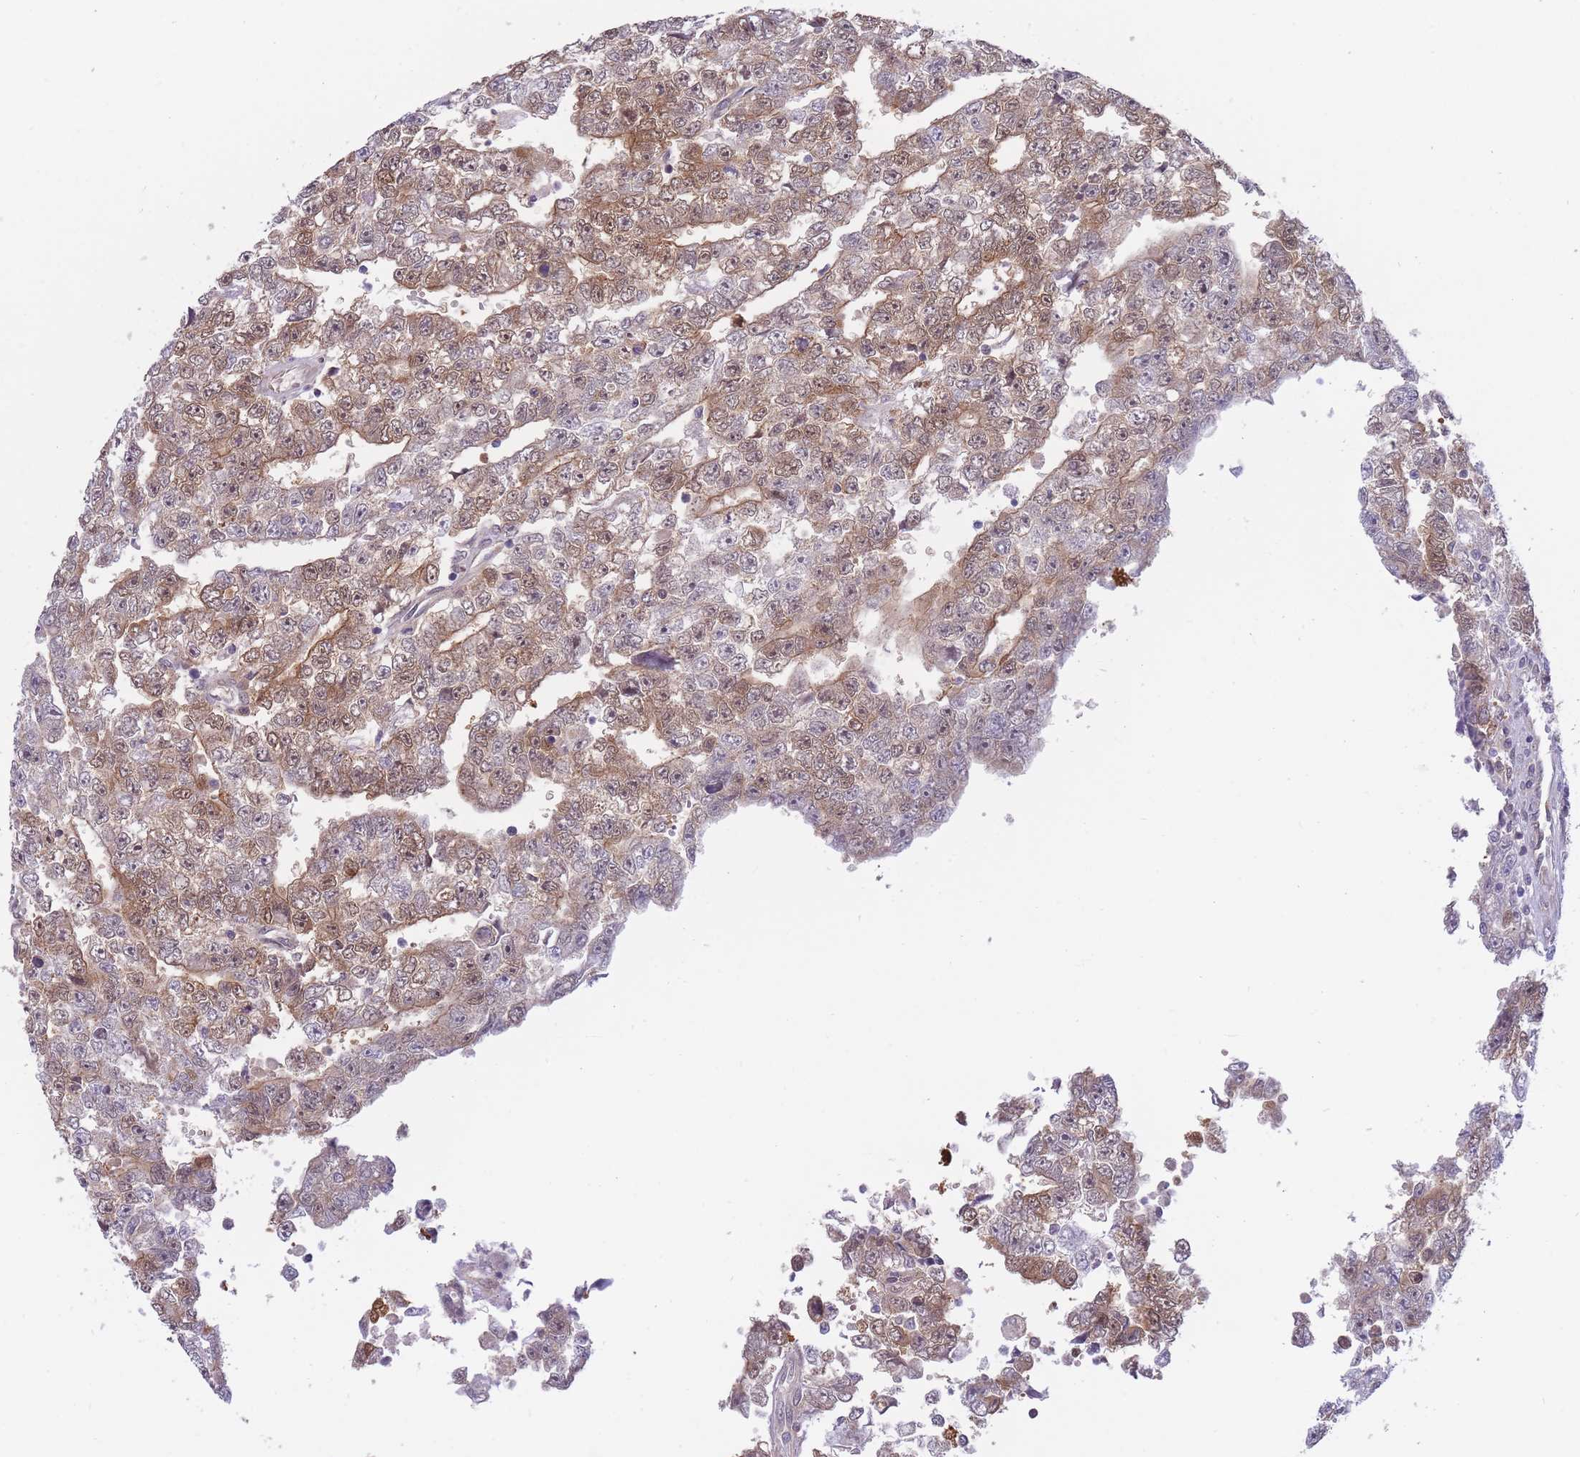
{"staining": {"intensity": "weak", "quantity": "25%-75%", "location": "cytoplasmic/membranous,nuclear"}, "tissue": "testis cancer", "cell_type": "Tumor cells", "image_type": "cancer", "snomed": [{"axis": "morphology", "description": "Carcinoma, Embryonal, NOS"}, {"axis": "topography", "description": "Testis"}], "caption": "This is a photomicrograph of immunohistochemistry staining of testis cancer (embryonal carcinoma), which shows weak staining in the cytoplasmic/membranous and nuclear of tumor cells.", "gene": "NSFL1C", "patient": {"sex": "male", "age": 25}}